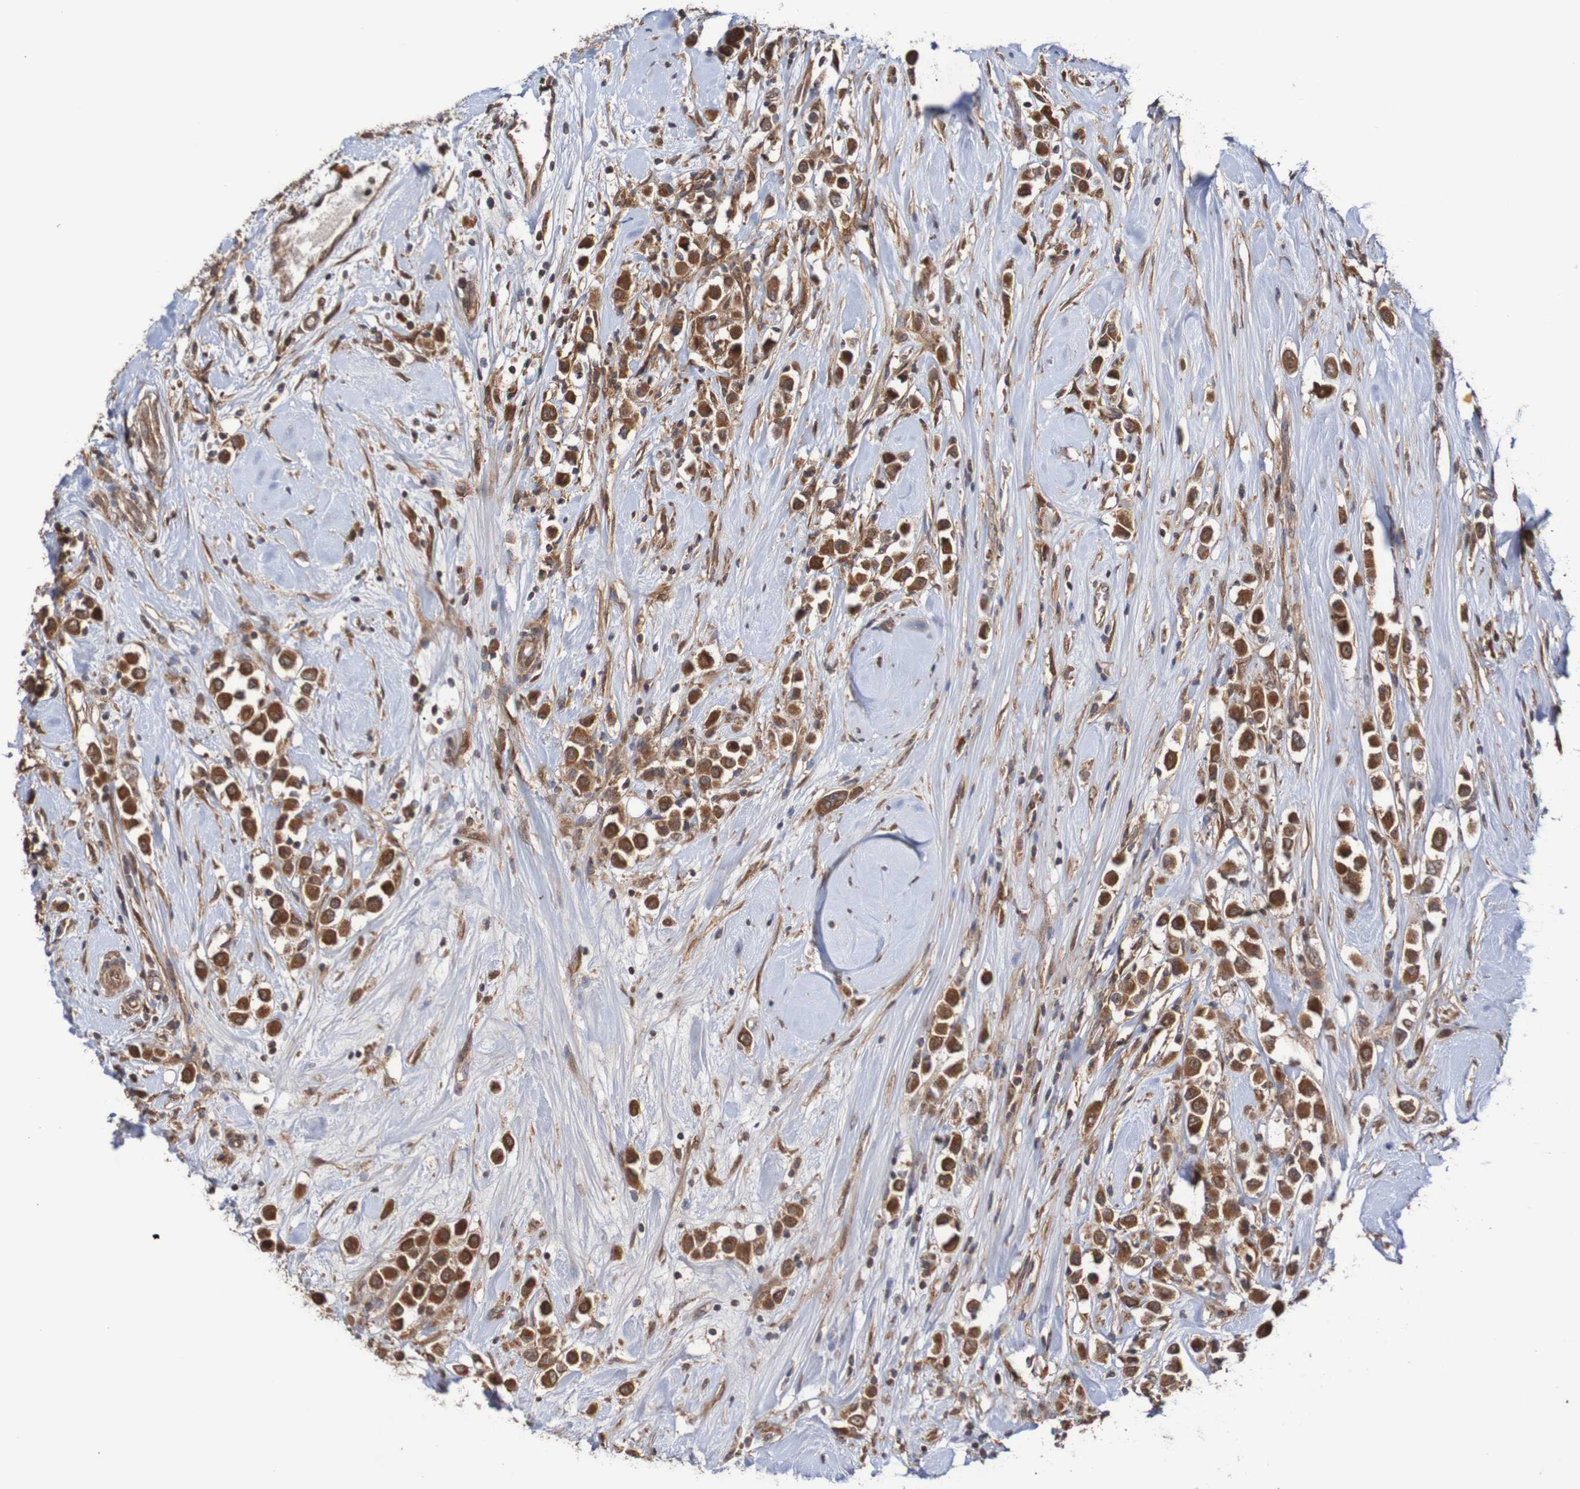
{"staining": {"intensity": "moderate", "quantity": ">75%", "location": "cytoplasmic/membranous"}, "tissue": "breast cancer", "cell_type": "Tumor cells", "image_type": "cancer", "snomed": [{"axis": "morphology", "description": "Duct carcinoma"}, {"axis": "topography", "description": "Breast"}], "caption": "Immunohistochemical staining of breast cancer shows medium levels of moderate cytoplasmic/membranous protein staining in about >75% of tumor cells.", "gene": "PHPT1", "patient": {"sex": "female", "age": 61}}